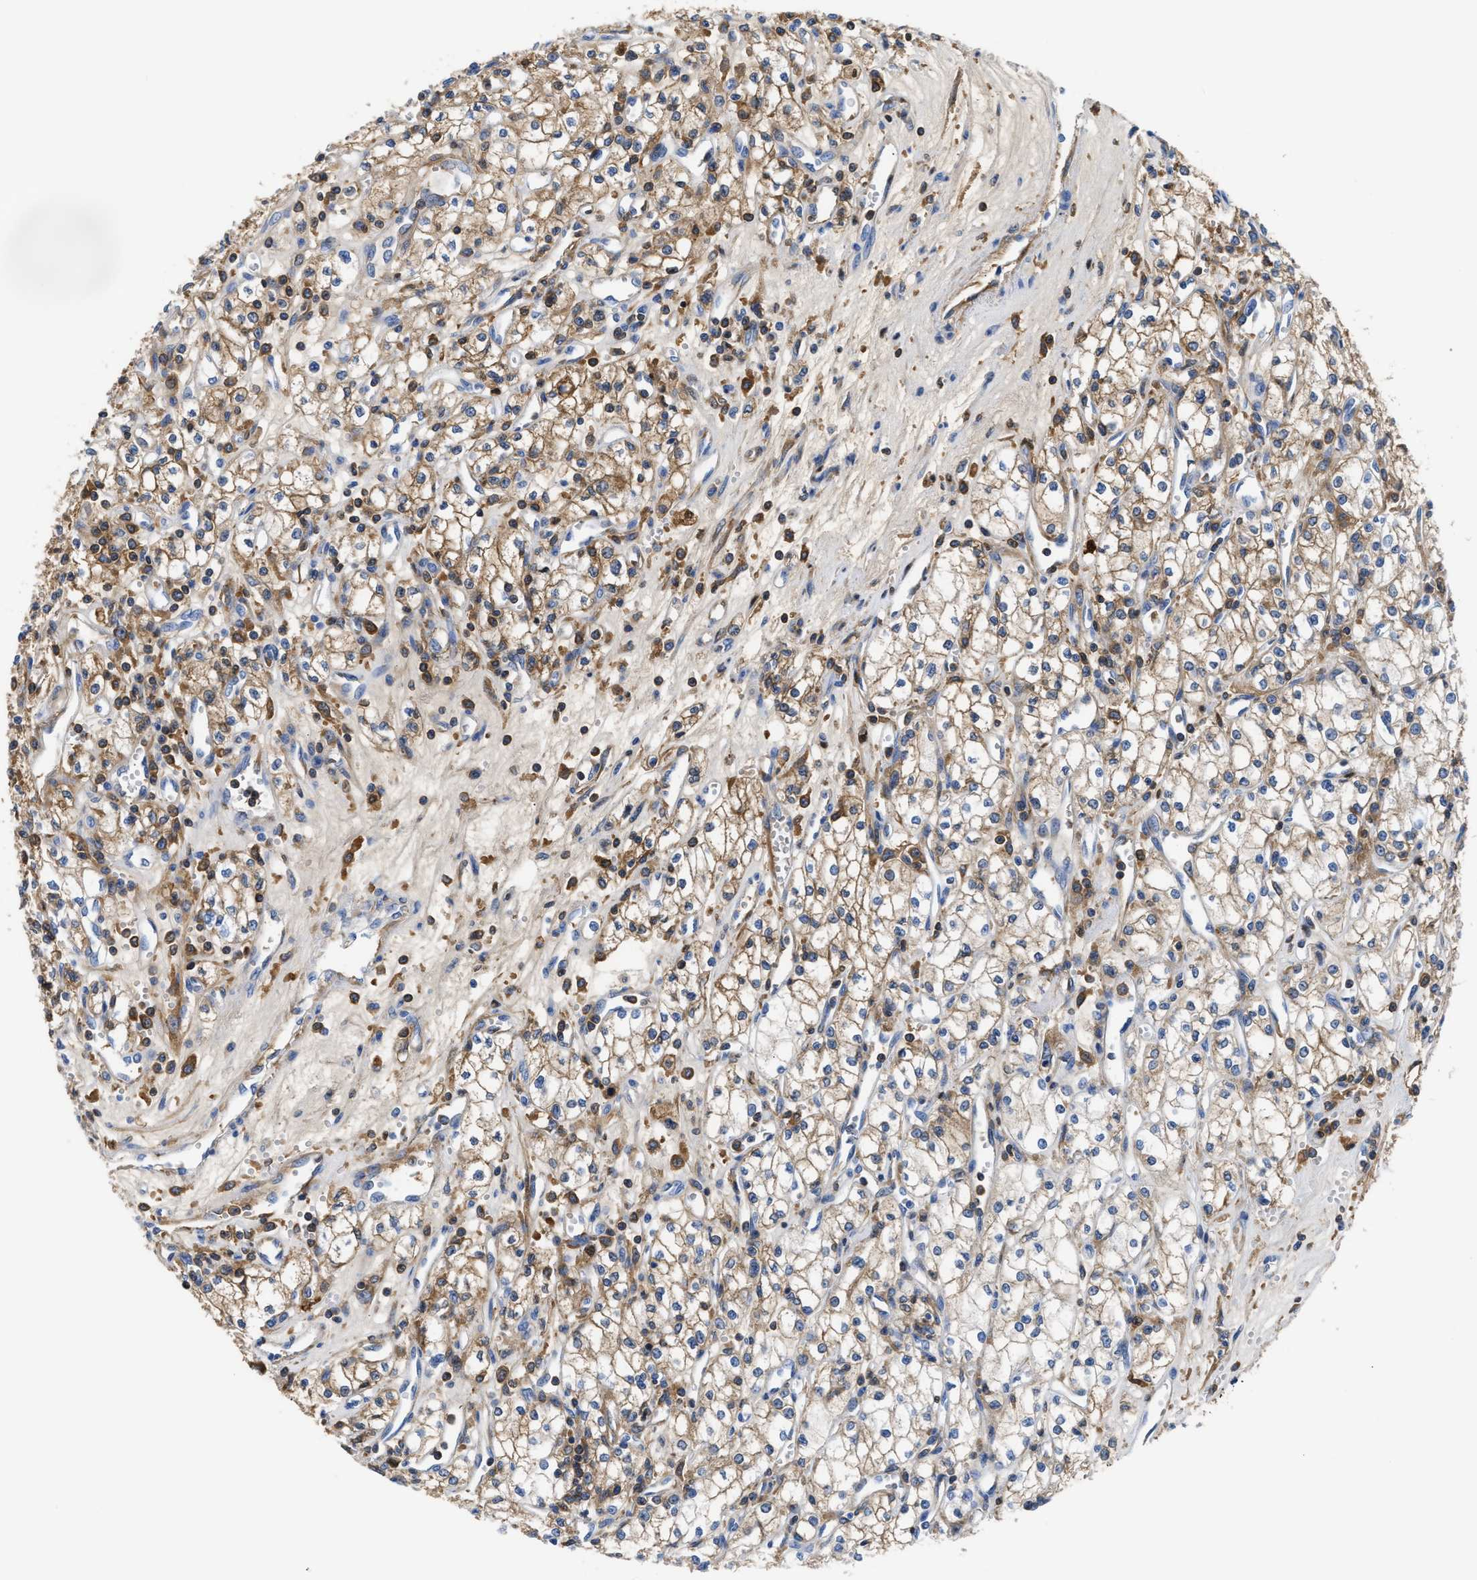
{"staining": {"intensity": "moderate", "quantity": ">75%", "location": "cytoplasmic/membranous"}, "tissue": "renal cancer", "cell_type": "Tumor cells", "image_type": "cancer", "snomed": [{"axis": "morphology", "description": "Adenocarcinoma, NOS"}, {"axis": "topography", "description": "Kidney"}], "caption": "Human renal adenocarcinoma stained with a protein marker exhibits moderate staining in tumor cells.", "gene": "GC", "patient": {"sex": "male", "age": 59}}